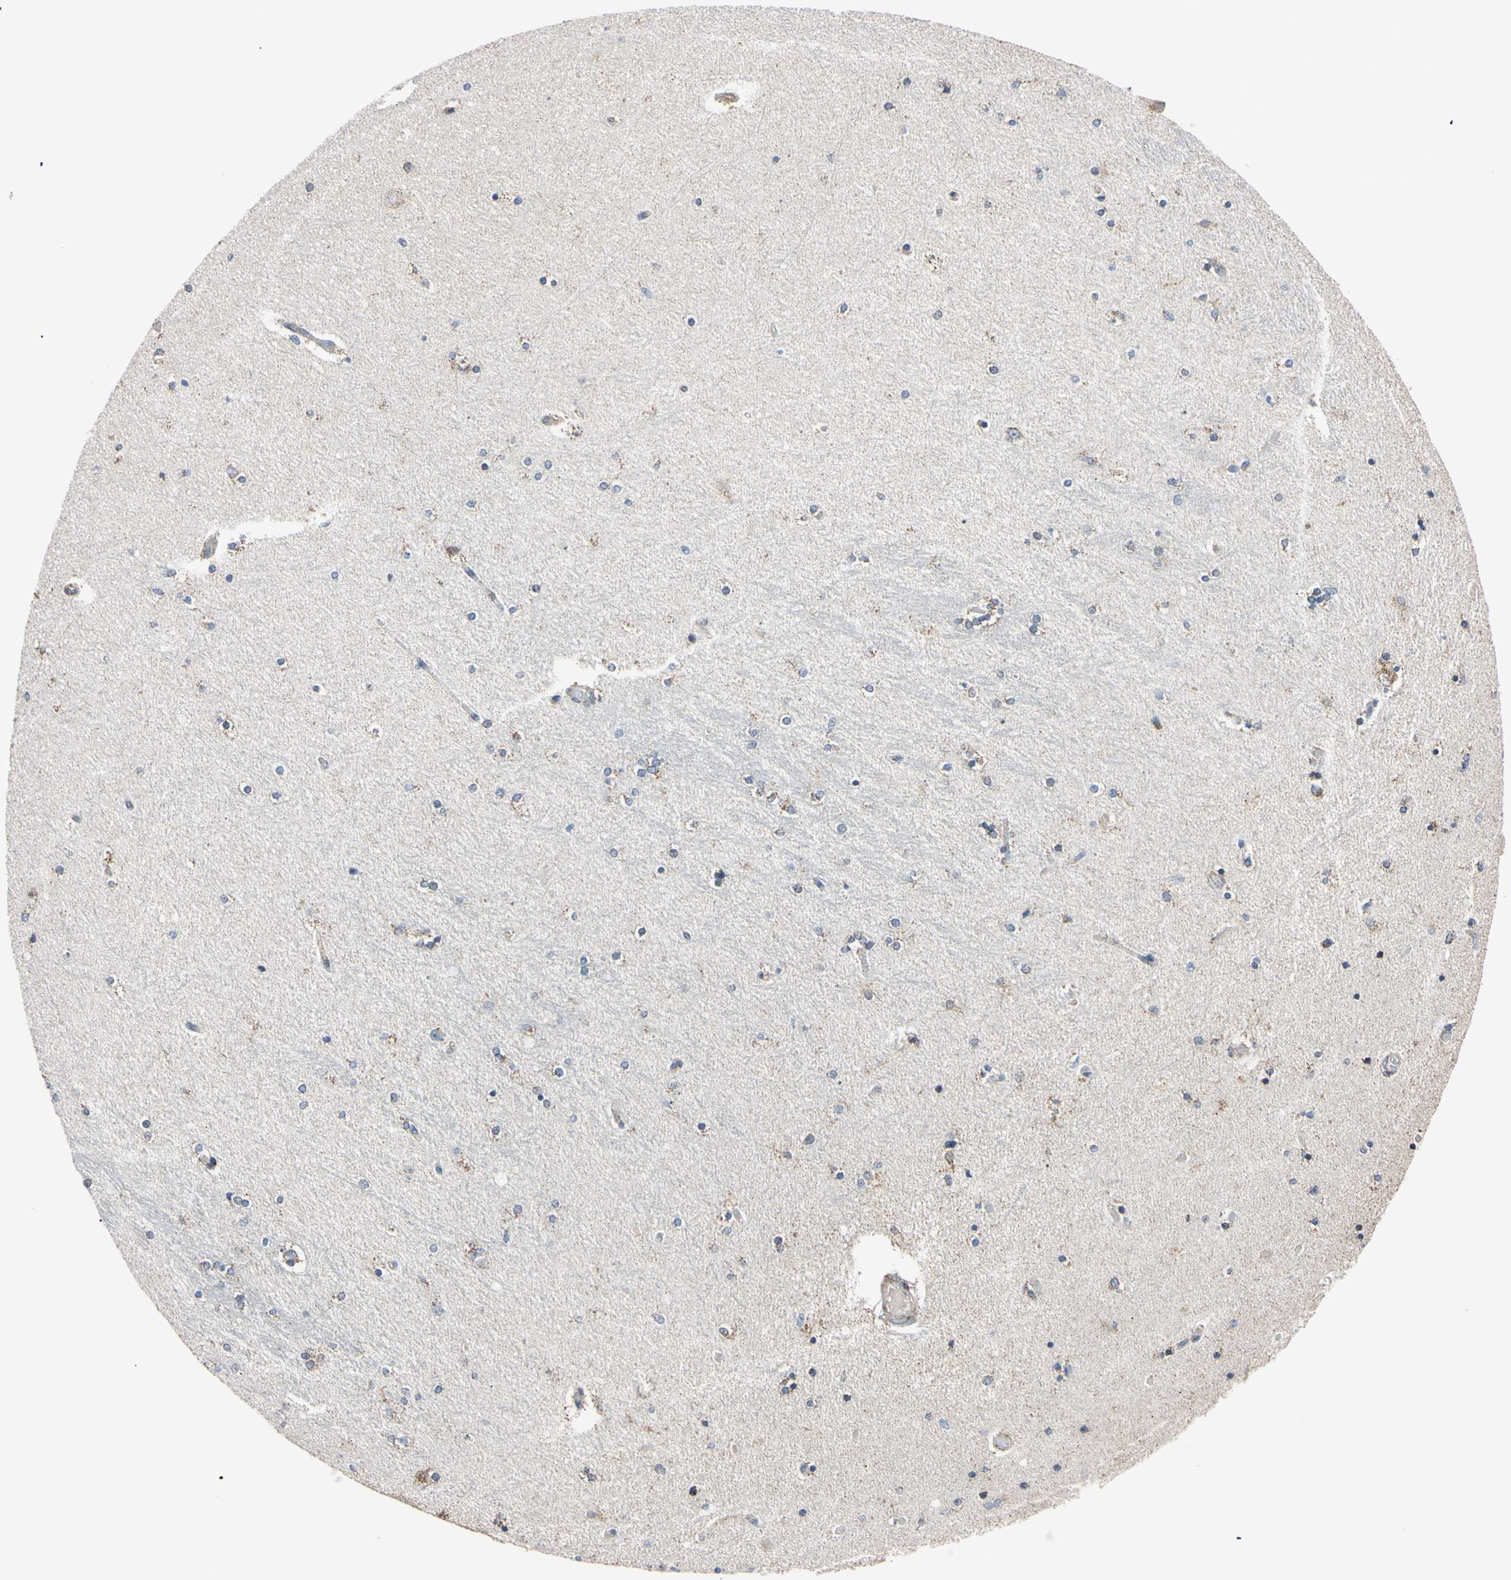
{"staining": {"intensity": "moderate", "quantity": "<25%", "location": "cytoplasmic/membranous"}, "tissue": "hippocampus", "cell_type": "Glial cells", "image_type": "normal", "snomed": [{"axis": "morphology", "description": "Normal tissue, NOS"}, {"axis": "topography", "description": "Hippocampus"}], "caption": "Immunohistochemical staining of normal human hippocampus shows low levels of moderate cytoplasmic/membranous staining in about <25% of glial cells. The staining was performed using DAB (3,3'-diaminobenzidine) to visualize the protein expression in brown, while the nuclei were stained in blue with hematoxylin (Magnification: 20x).", "gene": "CLPP", "patient": {"sex": "female", "age": 54}}